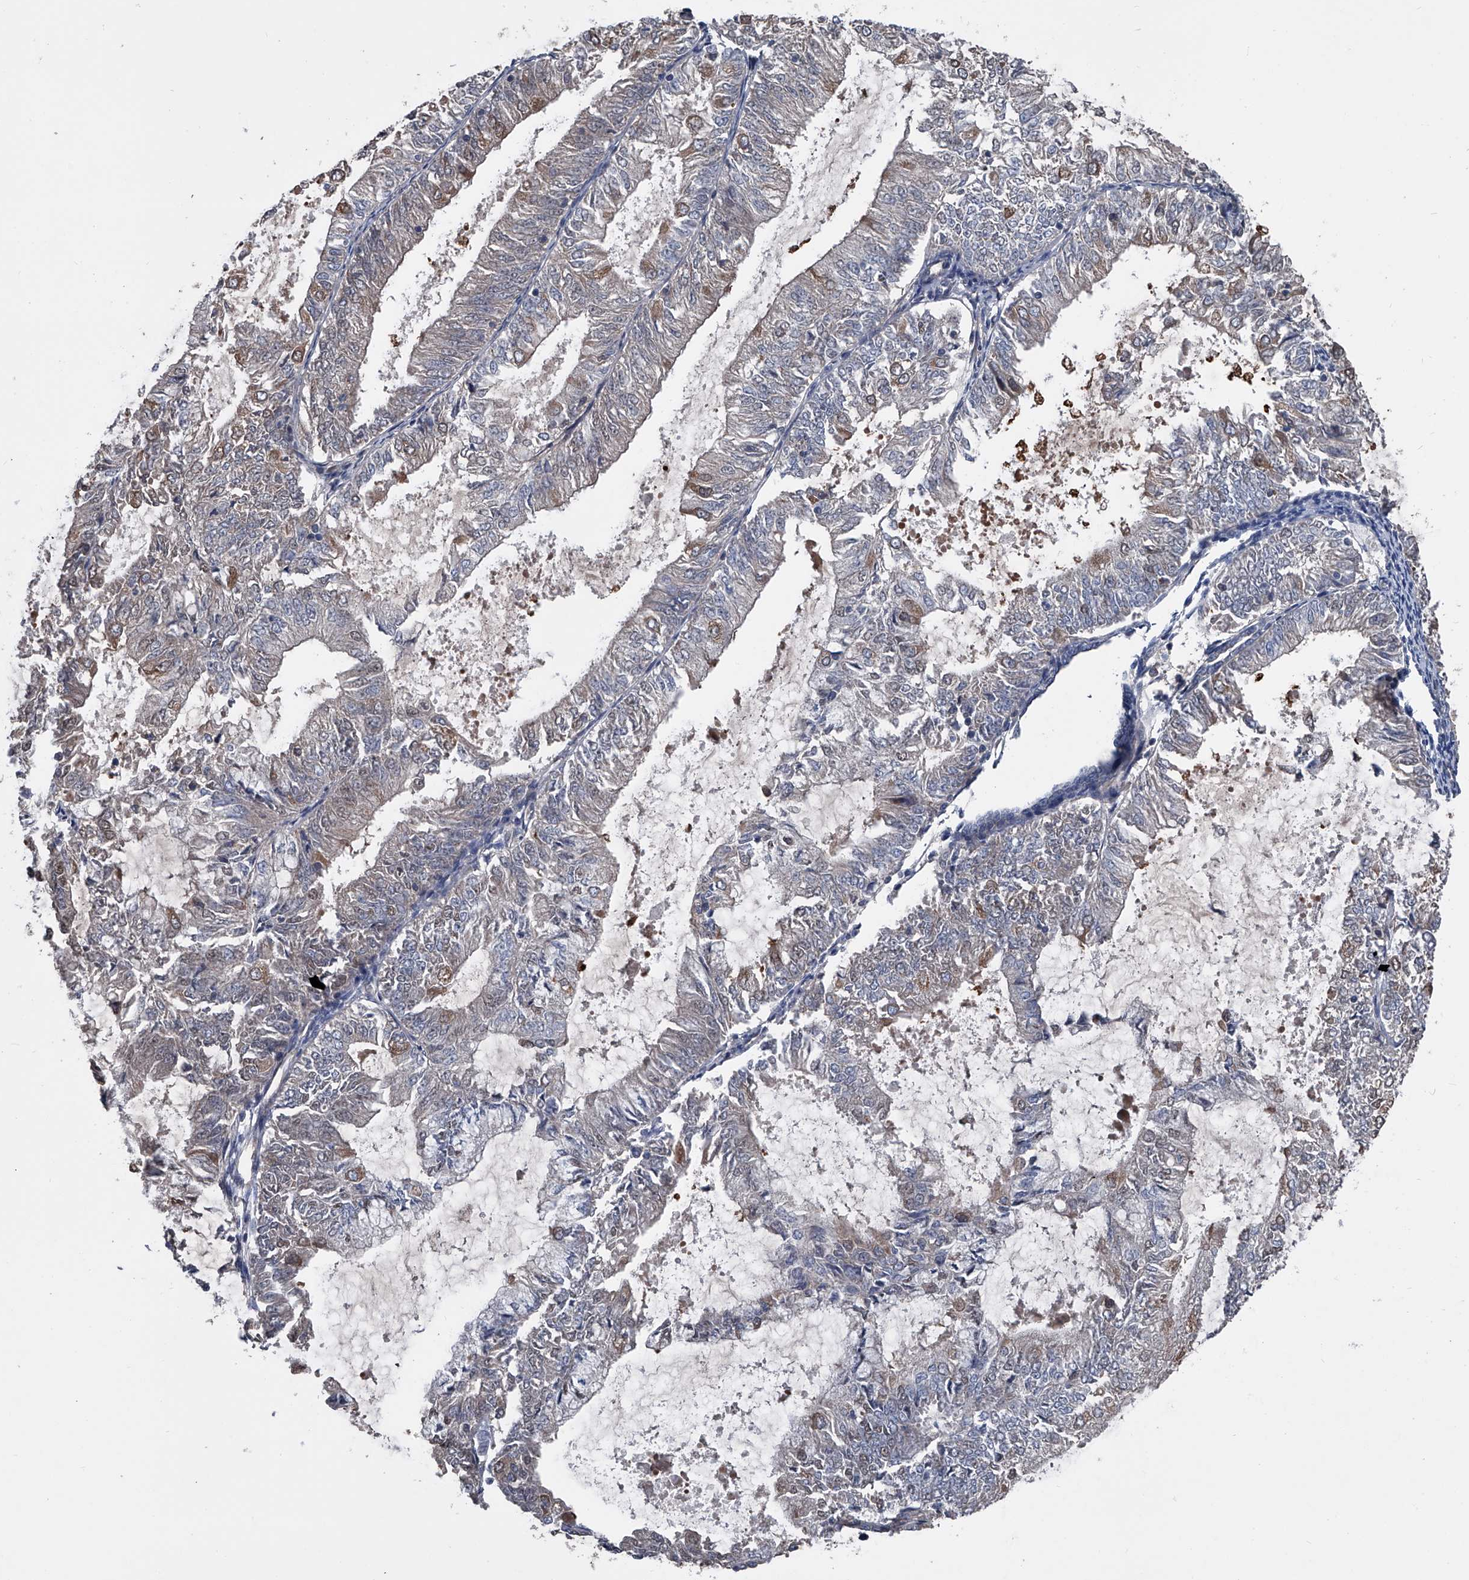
{"staining": {"intensity": "weak", "quantity": "<25%", "location": "cytoplasmic/membranous"}, "tissue": "endometrial cancer", "cell_type": "Tumor cells", "image_type": "cancer", "snomed": [{"axis": "morphology", "description": "Adenocarcinoma, NOS"}, {"axis": "topography", "description": "Endometrium"}], "caption": "Immunohistochemistry image of endometrial cancer (adenocarcinoma) stained for a protein (brown), which reveals no staining in tumor cells. (IHC, brightfield microscopy, high magnification).", "gene": "KIF13A", "patient": {"sex": "female", "age": 57}}